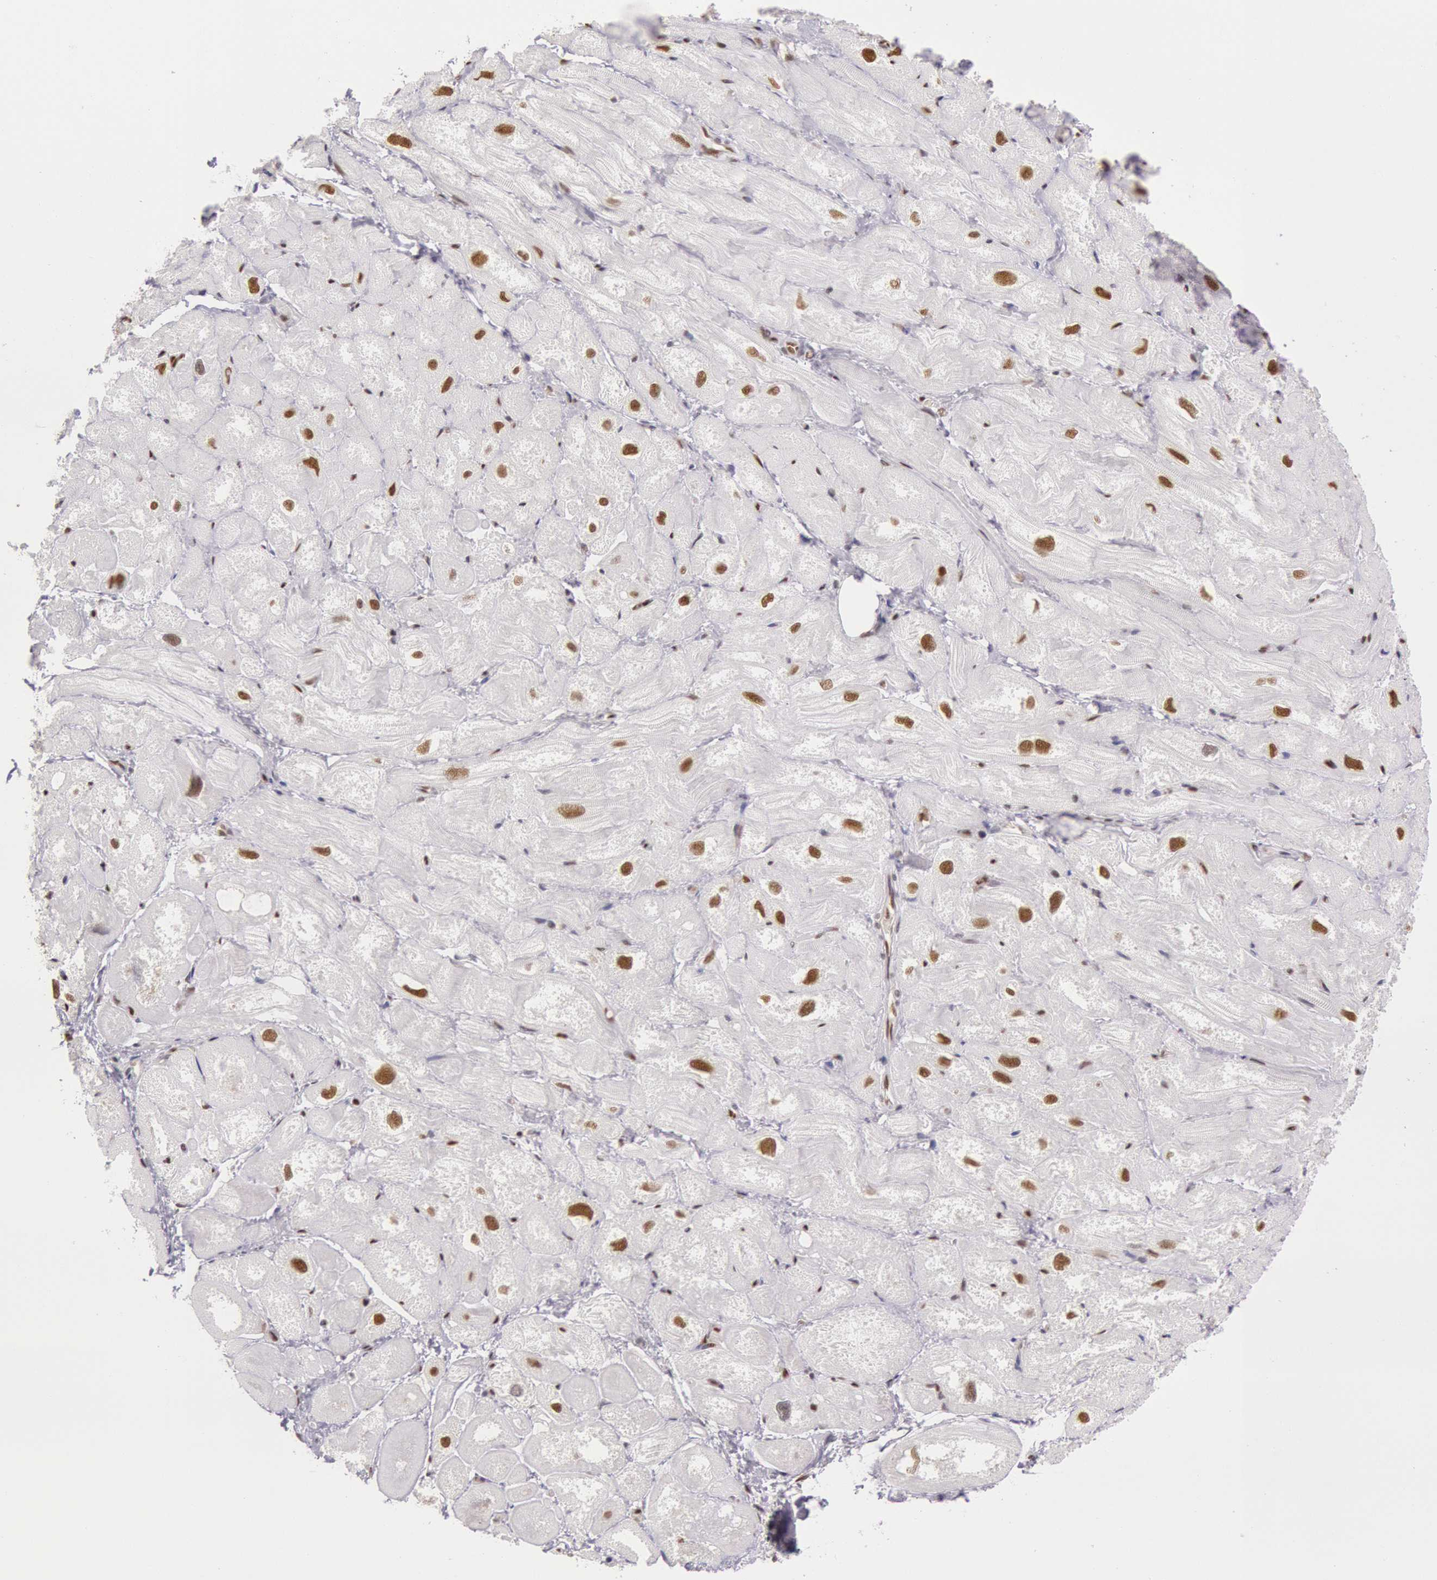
{"staining": {"intensity": "moderate", "quantity": ">75%", "location": "nuclear"}, "tissue": "heart muscle", "cell_type": "Cardiomyocytes", "image_type": "normal", "snomed": [{"axis": "morphology", "description": "Normal tissue, NOS"}, {"axis": "topography", "description": "Heart"}], "caption": "Protein staining by immunohistochemistry displays moderate nuclear positivity in about >75% of cardiomyocytes in benign heart muscle.", "gene": "ESS2", "patient": {"sex": "male", "age": 49}}